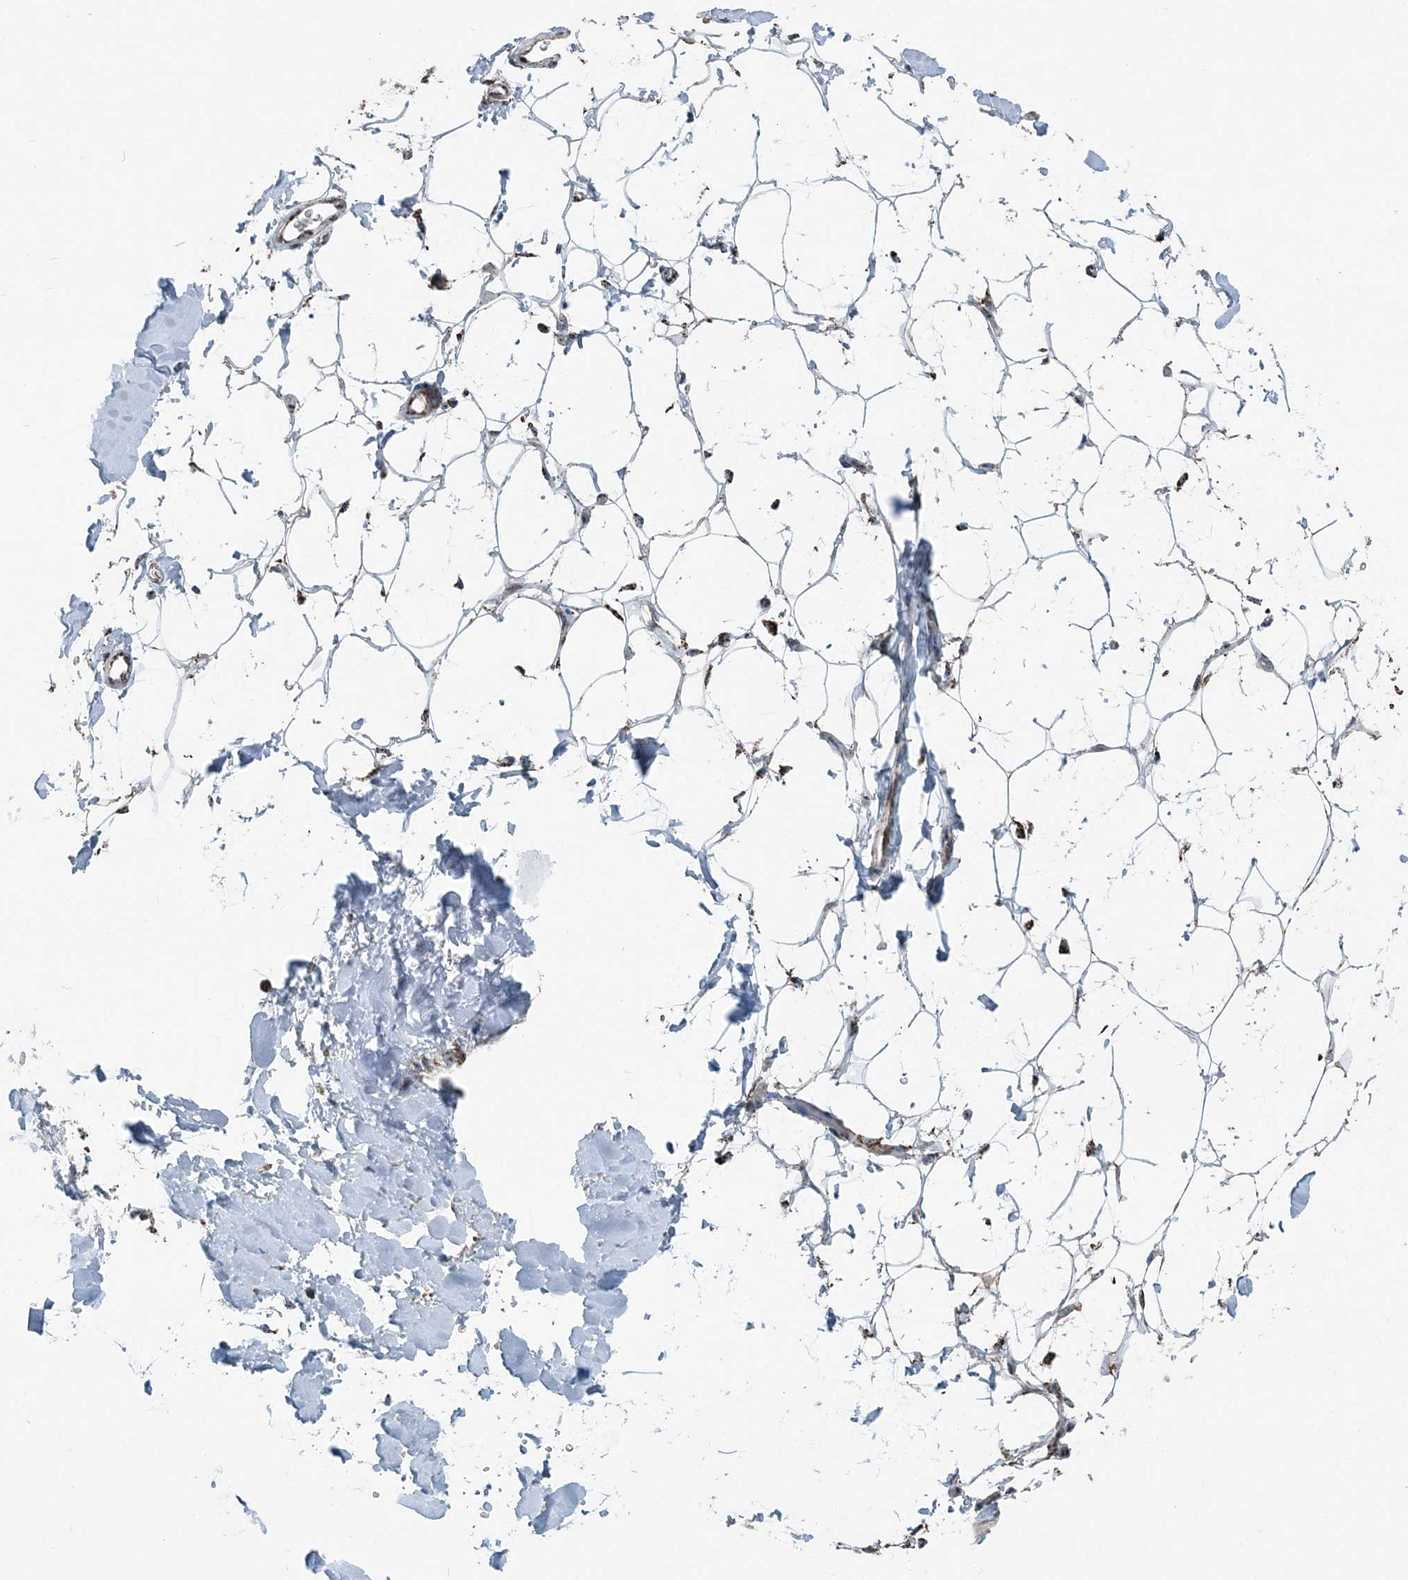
{"staining": {"intensity": "moderate", "quantity": ">75%", "location": "cytoplasmic/membranous"}, "tissue": "adipose tissue", "cell_type": "Adipocytes", "image_type": "normal", "snomed": [{"axis": "morphology", "description": "Normal tissue, NOS"}, {"axis": "topography", "description": "Breast"}], "caption": "Adipocytes demonstrate medium levels of moderate cytoplasmic/membranous expression in approximately >75% of cells in benign adipose tissue. The staining is performed using DAB (3,3'-diaminobenzidine) brown chromogen to label protein expression. The nuclei are counter-stained blue using hematoxylin.", "gene": "SUCLG1", "patient": {"sex": "female", "age": 26}}